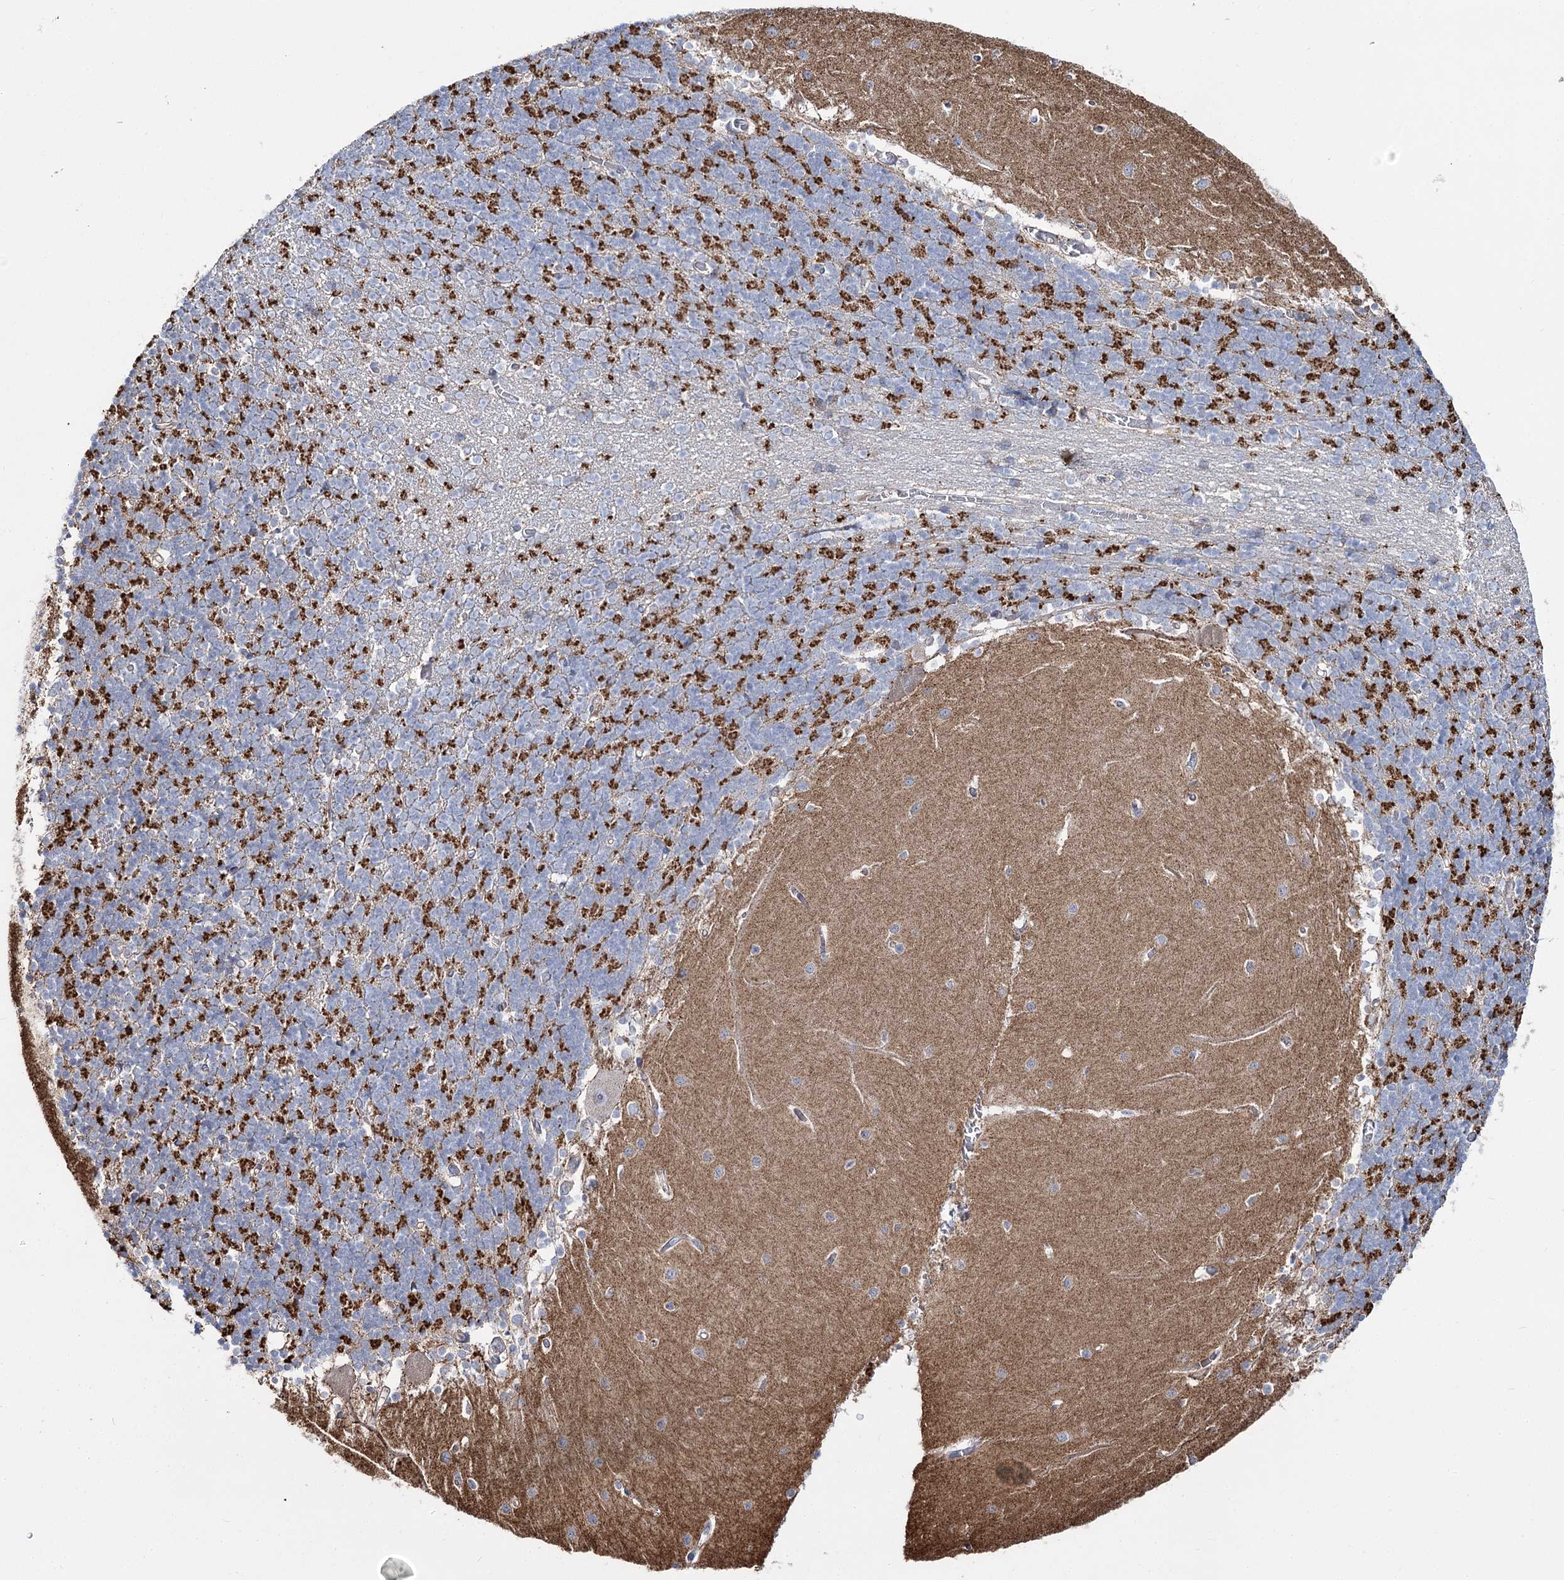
{"staining": {"intensity": "moderate", "quantity": "25%-75%", "location": "cytoplasmic/membranous"}, "tissue": "cerebellum", "cell_type": "Cells in granular layer", "image_type": "normal", "snomed": [{"axis": "morphology", "description": "Normal tissue, NOS"}, {"axis": "topography", "description": "Cerebellum"}], "caption": "Immunohistochemistry (IHC) micrograph of unremarkable human cerebellum stained for a protein (brown), which demonstrates medium levels of moderate cytoplasmic/membranous positivity in about 25%-75% of cells in granular layer.", "gene": "SUOX", "patient": {"sex": "male", "age": 37}}